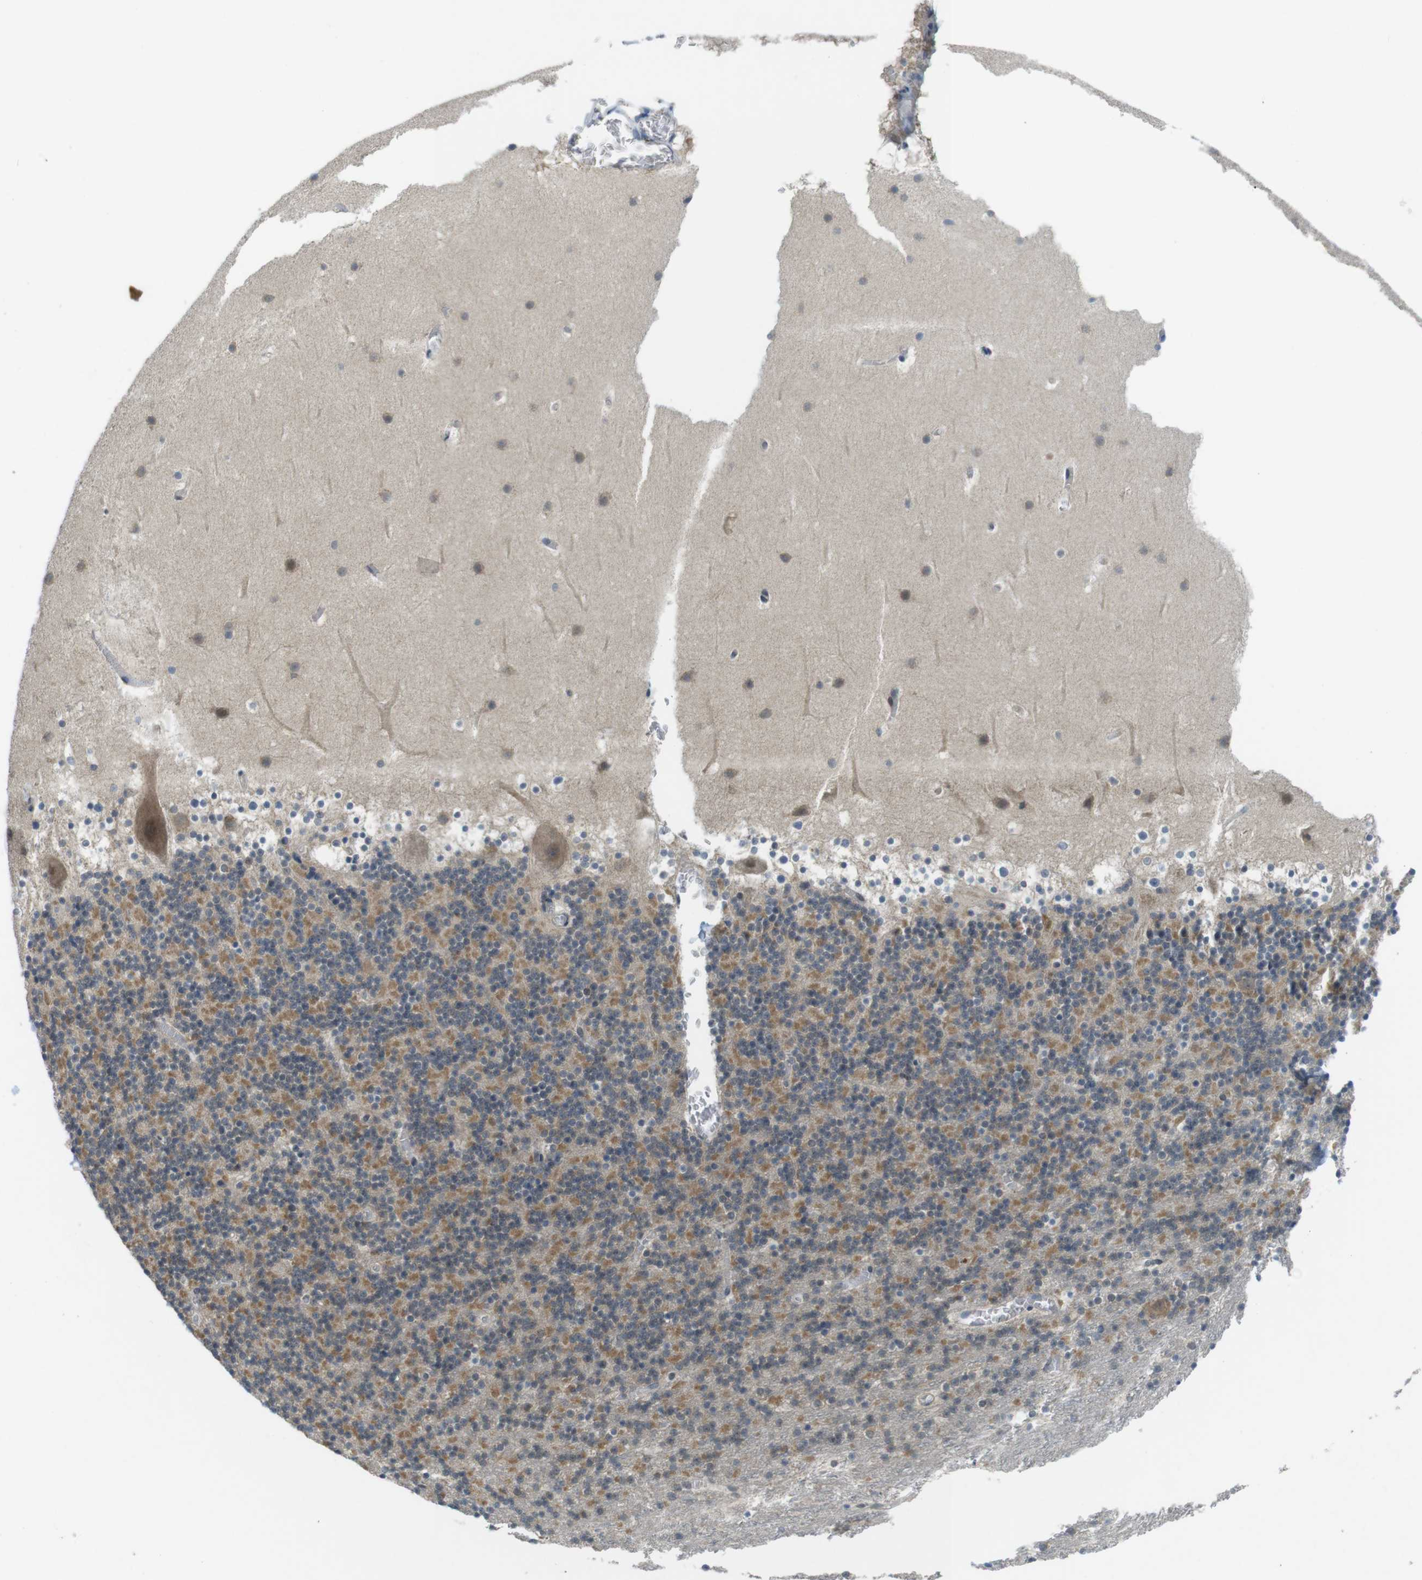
{"staining": {"intensity": "moderate", "quantity": "25%-75%", "location": "cytoplasmic/membranous"}, "tissue": "cerebellum", "cell_type": "Cells in granular layer", "image_type": "normal", "snomed": [{"axis": "morphology", "description": "Normal tissue, NOS"}, {"axis": "topography", "description": "Cerebellum"}], "caption": "Immunohistochemical staining of unremarkable human cerebellum shows medium levels of moderate cytoplasmic/membranous positivity in approximately 25%-75% of cells in granular layer.", "gene": "SUGT1", "patient": {"sex": "male", "age": 45}}